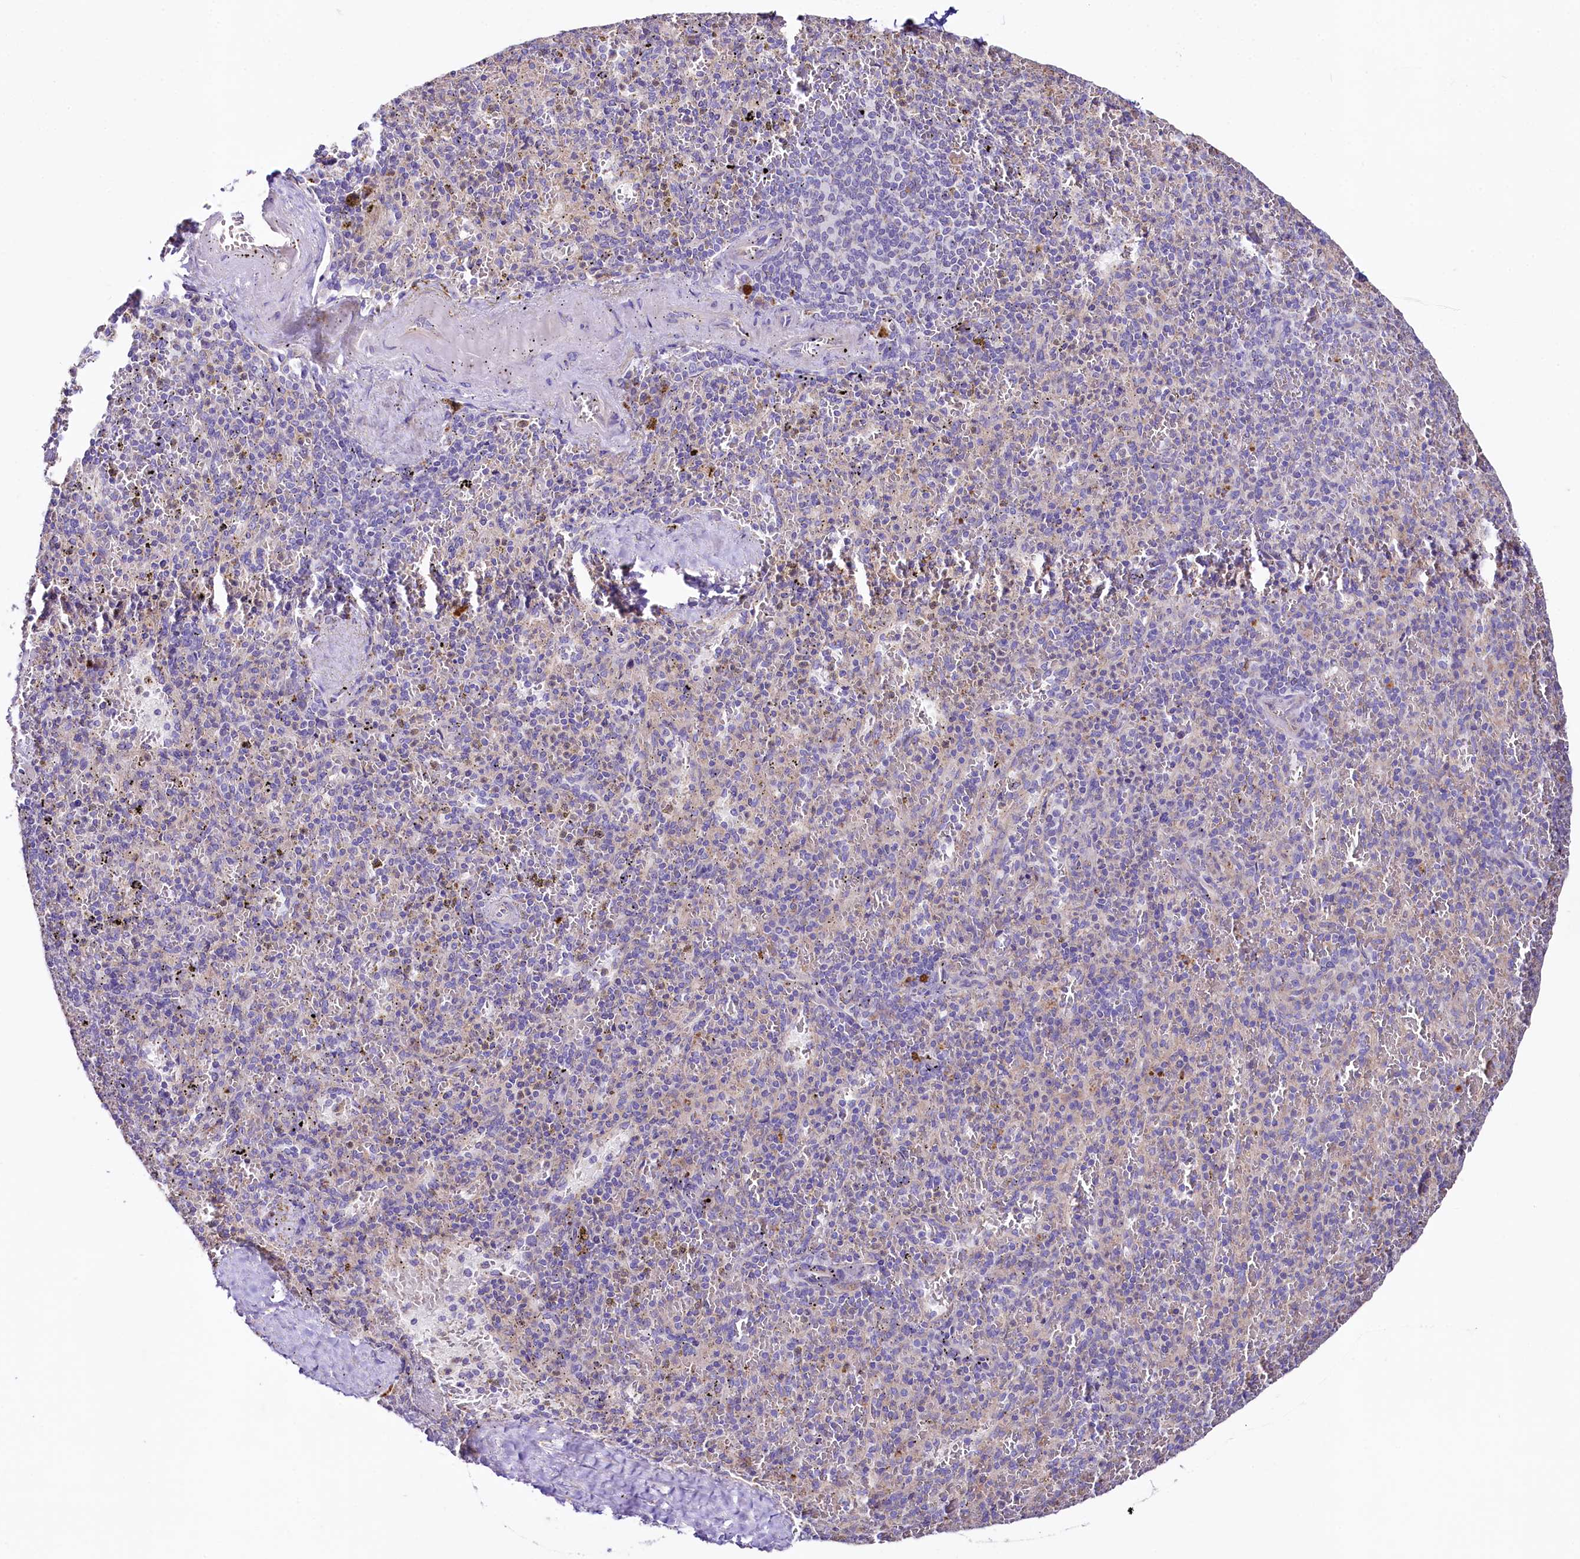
{"staining": {"intensity": "negative", "quantity": "none", "location": "none"}, "tissue": "spleen", "cell_type": "Cells in red pulp", "image_type": "normal", "snomed": [{"axis": "morphology", "description": "Normal tissue, NOS"}, {"axis": "topography", "description": "Spleen"}], "caption": "Spleen stained for a protein using immunohistochemistry displays no expression cells in red pulp.", "gene": "SACM1L", "patient": {"sex": "male", "age": 82}}